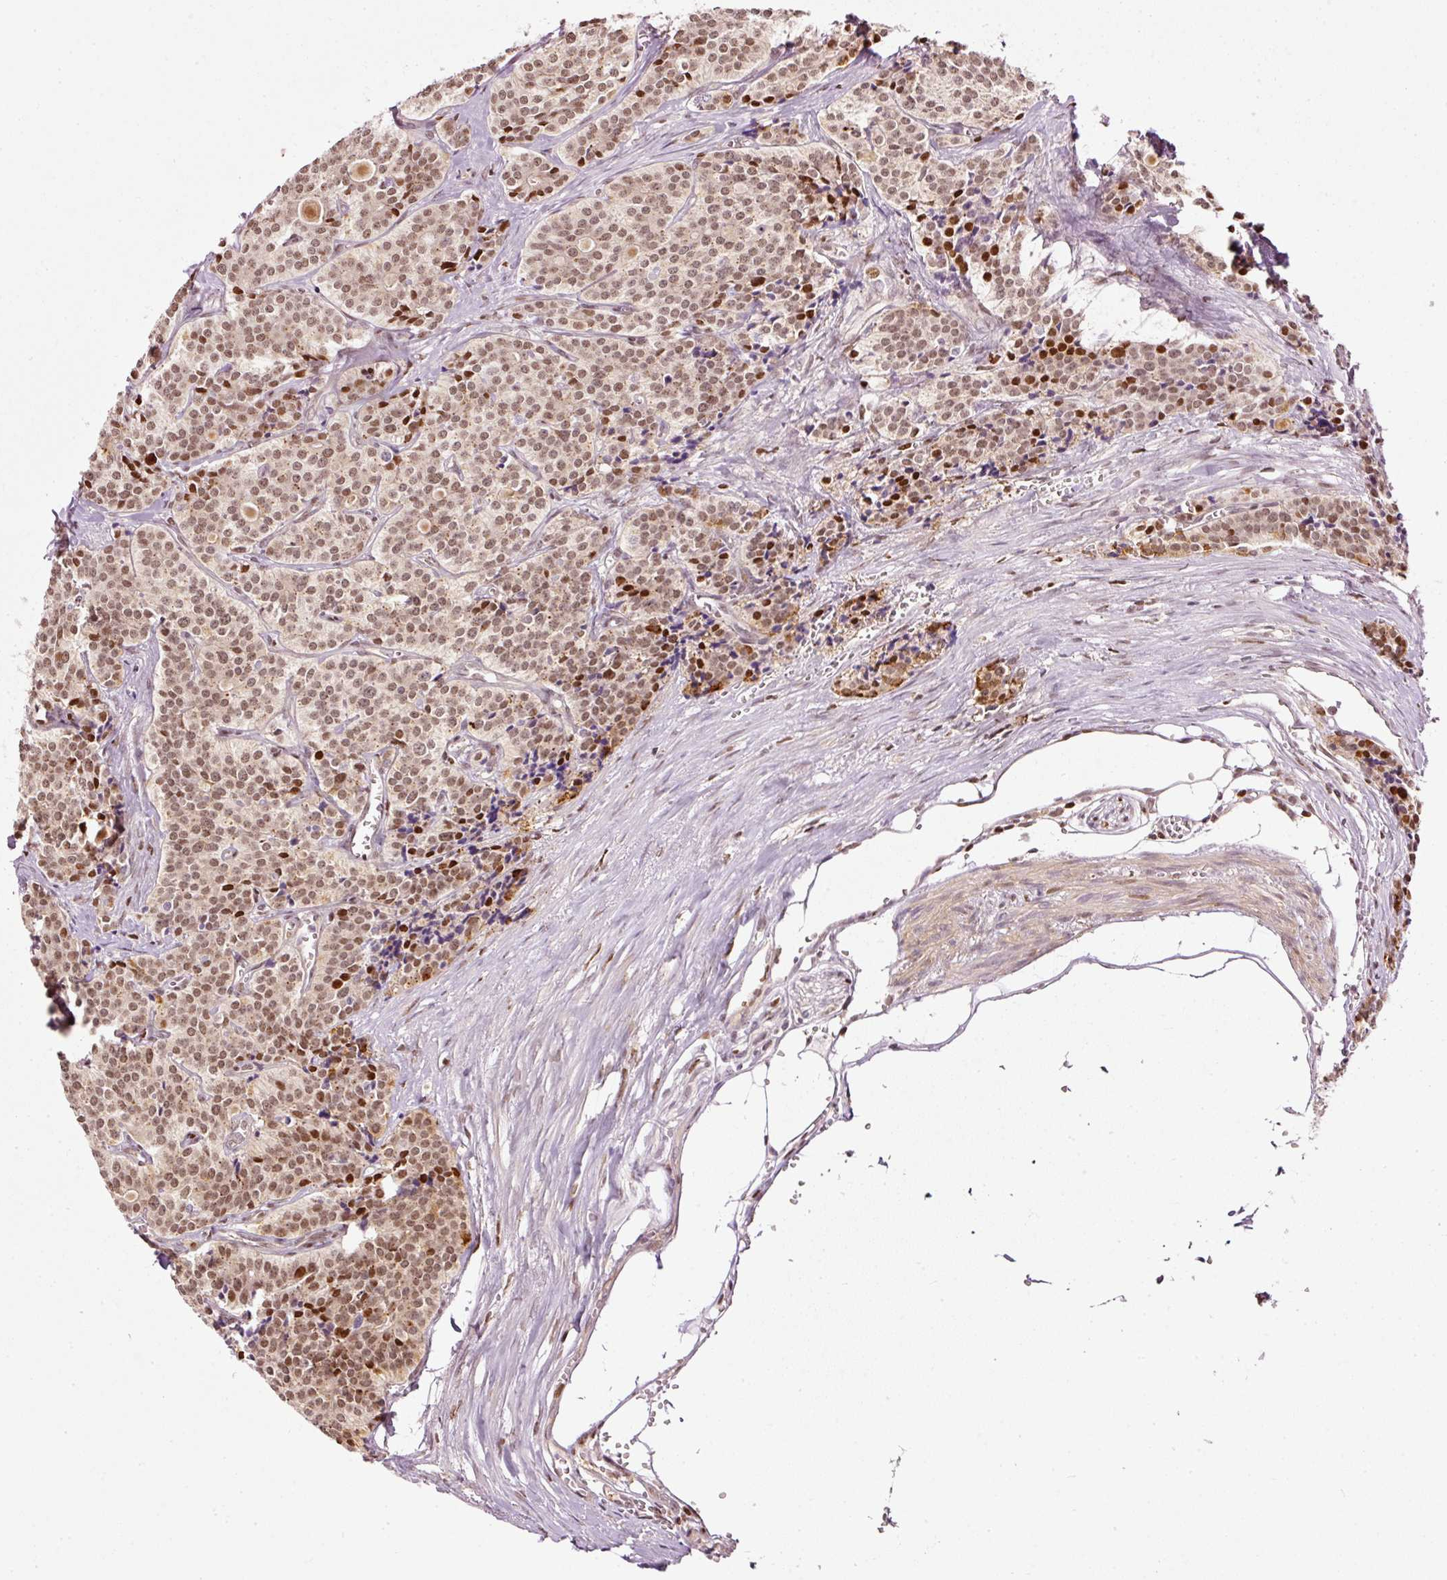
{"staining": {"intensity": "moderate", "quantity": ">75%", "location": "nuclear"}, "tissue": "carcinoid", "cell_type": "Tumor cells", "image_type": "cancer", "snomed": [{"axis": "morphology", "description": "Carcinoid, malignant, NOS"}, {"axis": "topography", "description": "Small intestine"}], "caption": "Immunohistochemical staining of human carcinoid shows medium levels of moderate nuclear positivity in approximately >75% of tumor cells. The staining is performed using DAB brown chromogen to label protein expression. The nuclei are counter-stained blue using hematoxylin.", "gene": "ZNF778", "patient": {"sex": "male", "age": 63}}